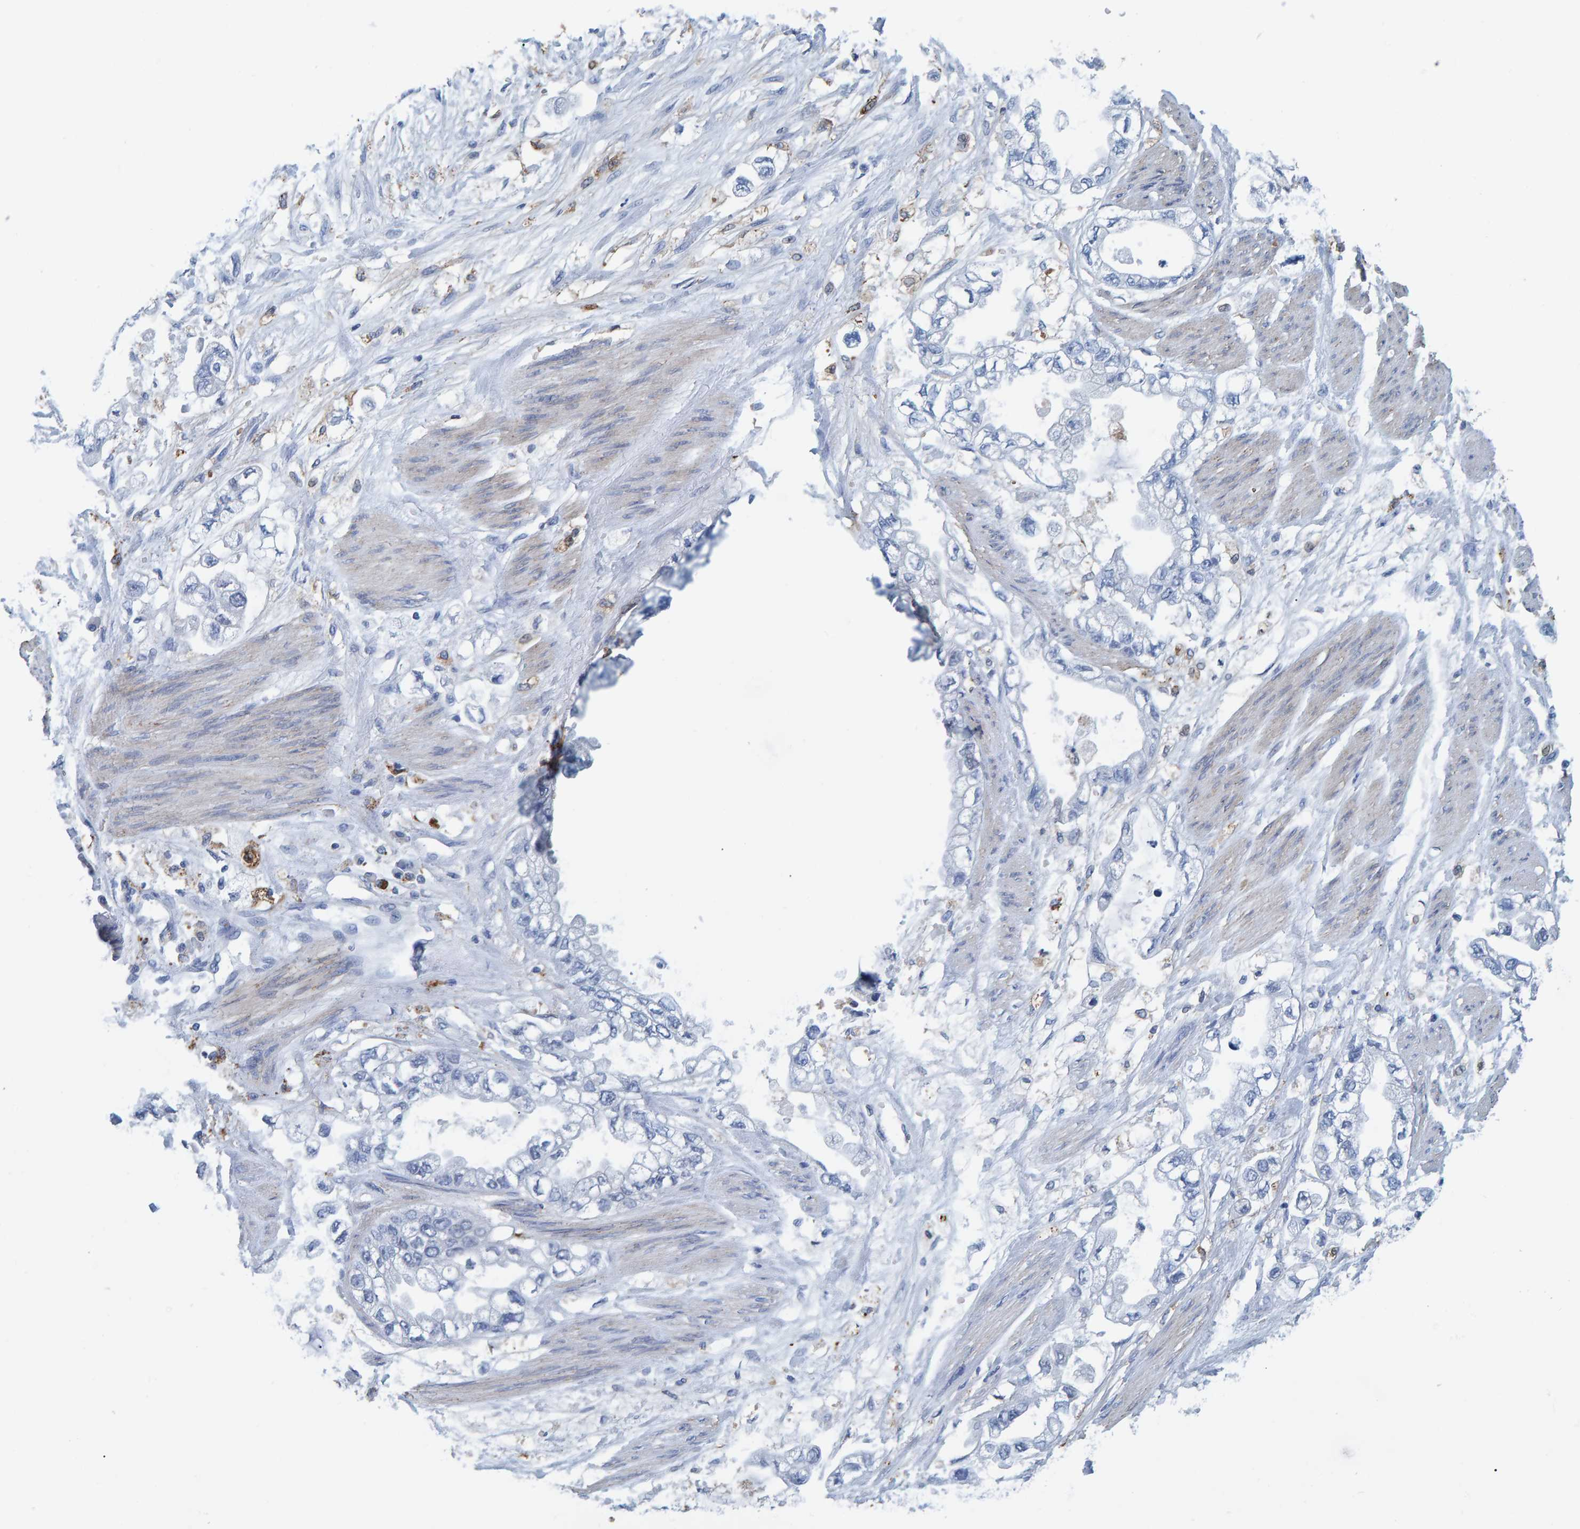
{"staining": {"intensity": "negative", "quantity": "none", "location": "none"}, "tissue": "stomach cancer", "cell_type": "Tumor cells", "image_type": "cancer", "snomed": [{"axis": "morphology", "description": "Normal tissue, NOS"}, {"axis": "morphology", "description": "Adenocarcinoma, NOS"}, {"axis": "topography", "description": "Stomach"}], "caption": "The immunohistochemistry (IHC) photomicrograph has no significant positivity in tumor cells of adenocarcinoma (stomach) tissue.", "gene": "IDO1", "patient": {"sex": "male", "age": 62}}